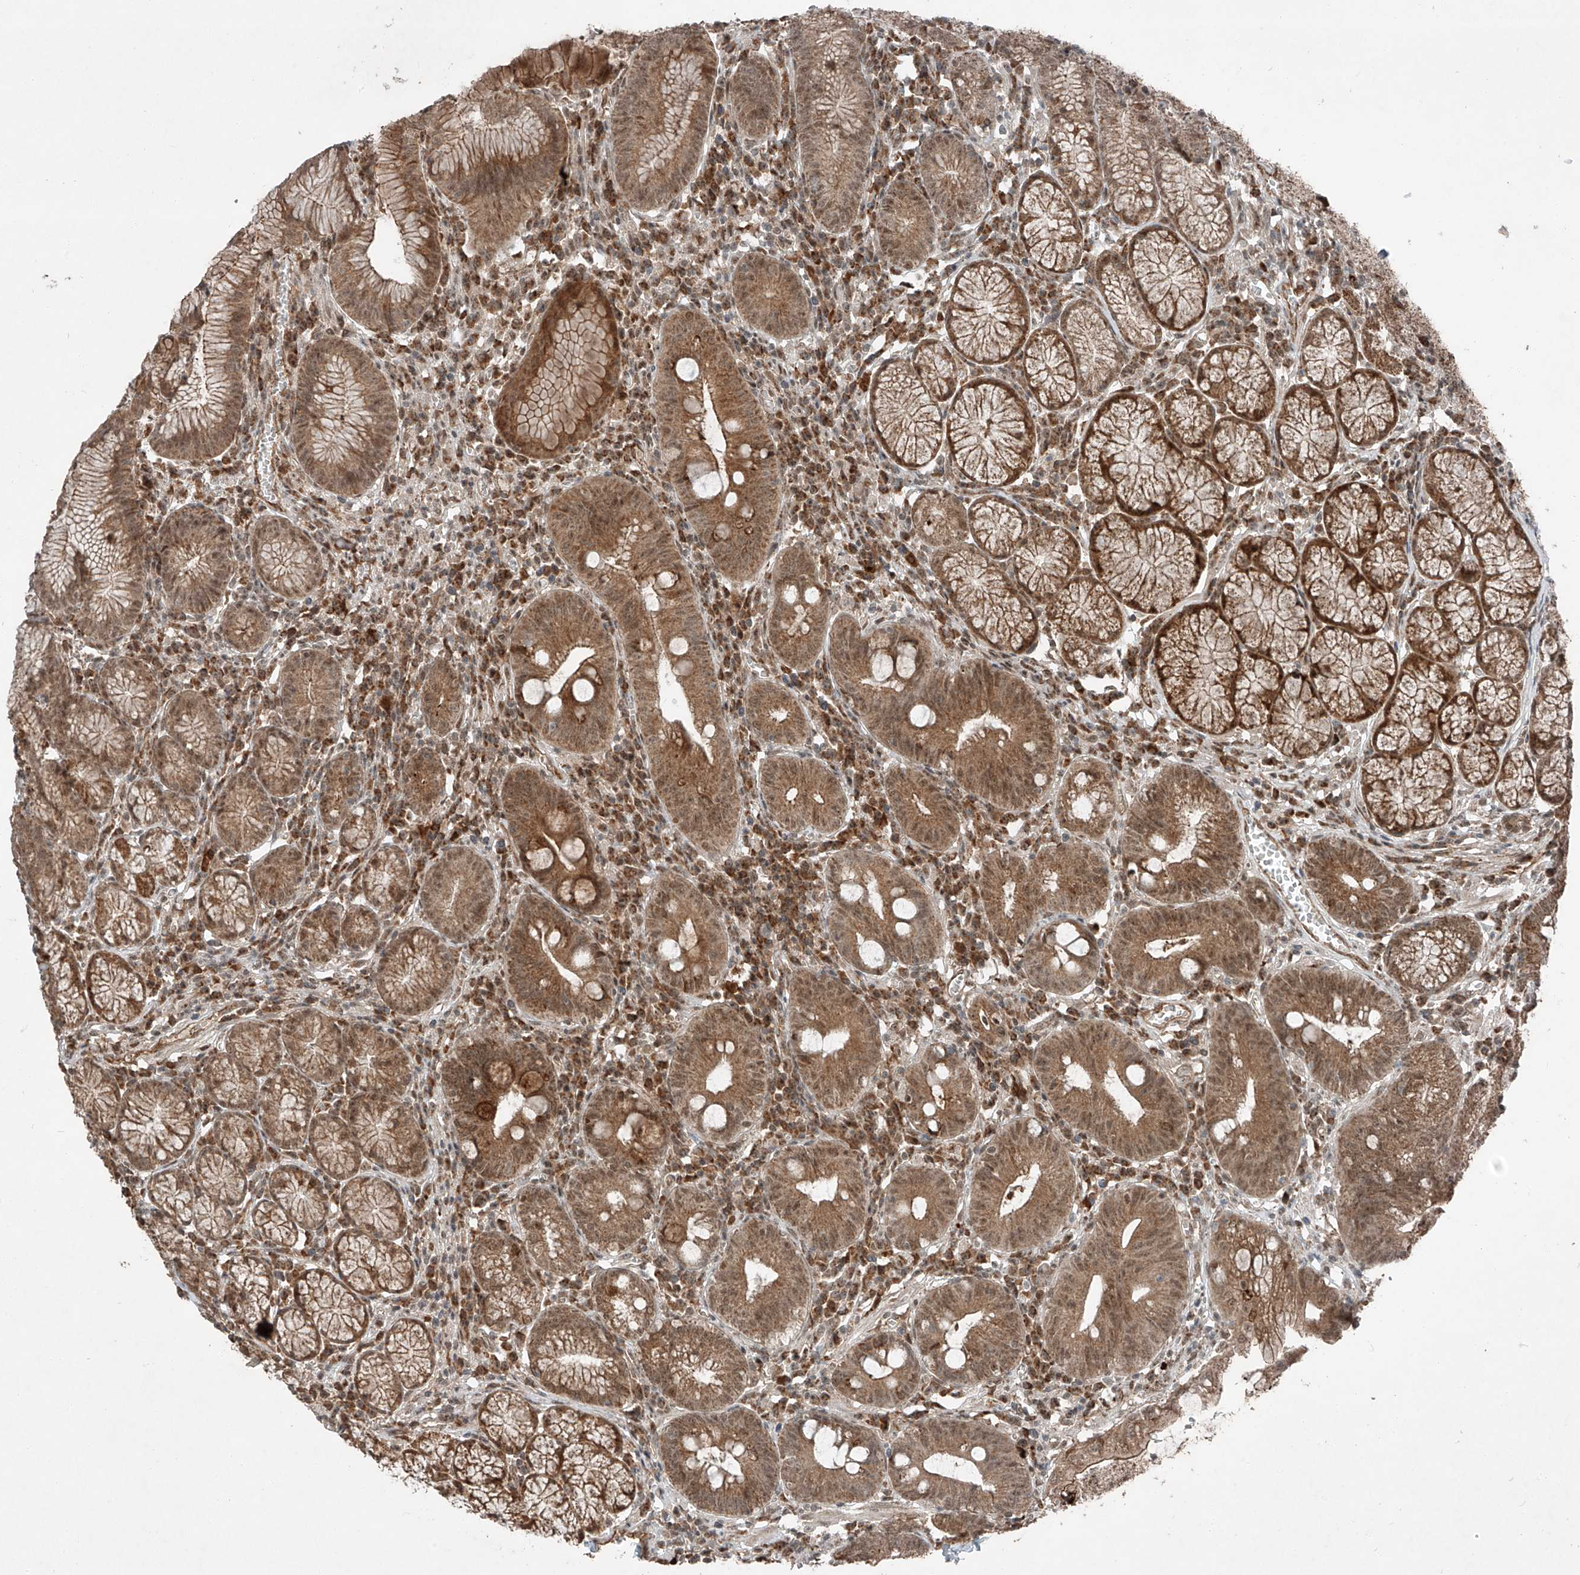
{"staining": {"intensity": "moderate", "quantity": ">75%", "location": "cytoplasmic/membranous,nuclear"}, "tissue": "stomach", "cell_type": "Glandular cells", "image_type": "normal", "snomed": [{"axis": "morphology", "description": "Normal tissue, NOS"}, {"axis": "topography", "description": "Stomach"}], "caption": "Brown immunohistochemical staining in unremarkable human stomach shows moderate cytoplasmic/membranous,nuclear expression in about >75% of glandular cells. The protein of interest is shown in brown color, while the nuclei are stained blue.", "gene": "ZNF620", "patient": {"sex": "male", "age": 55}}